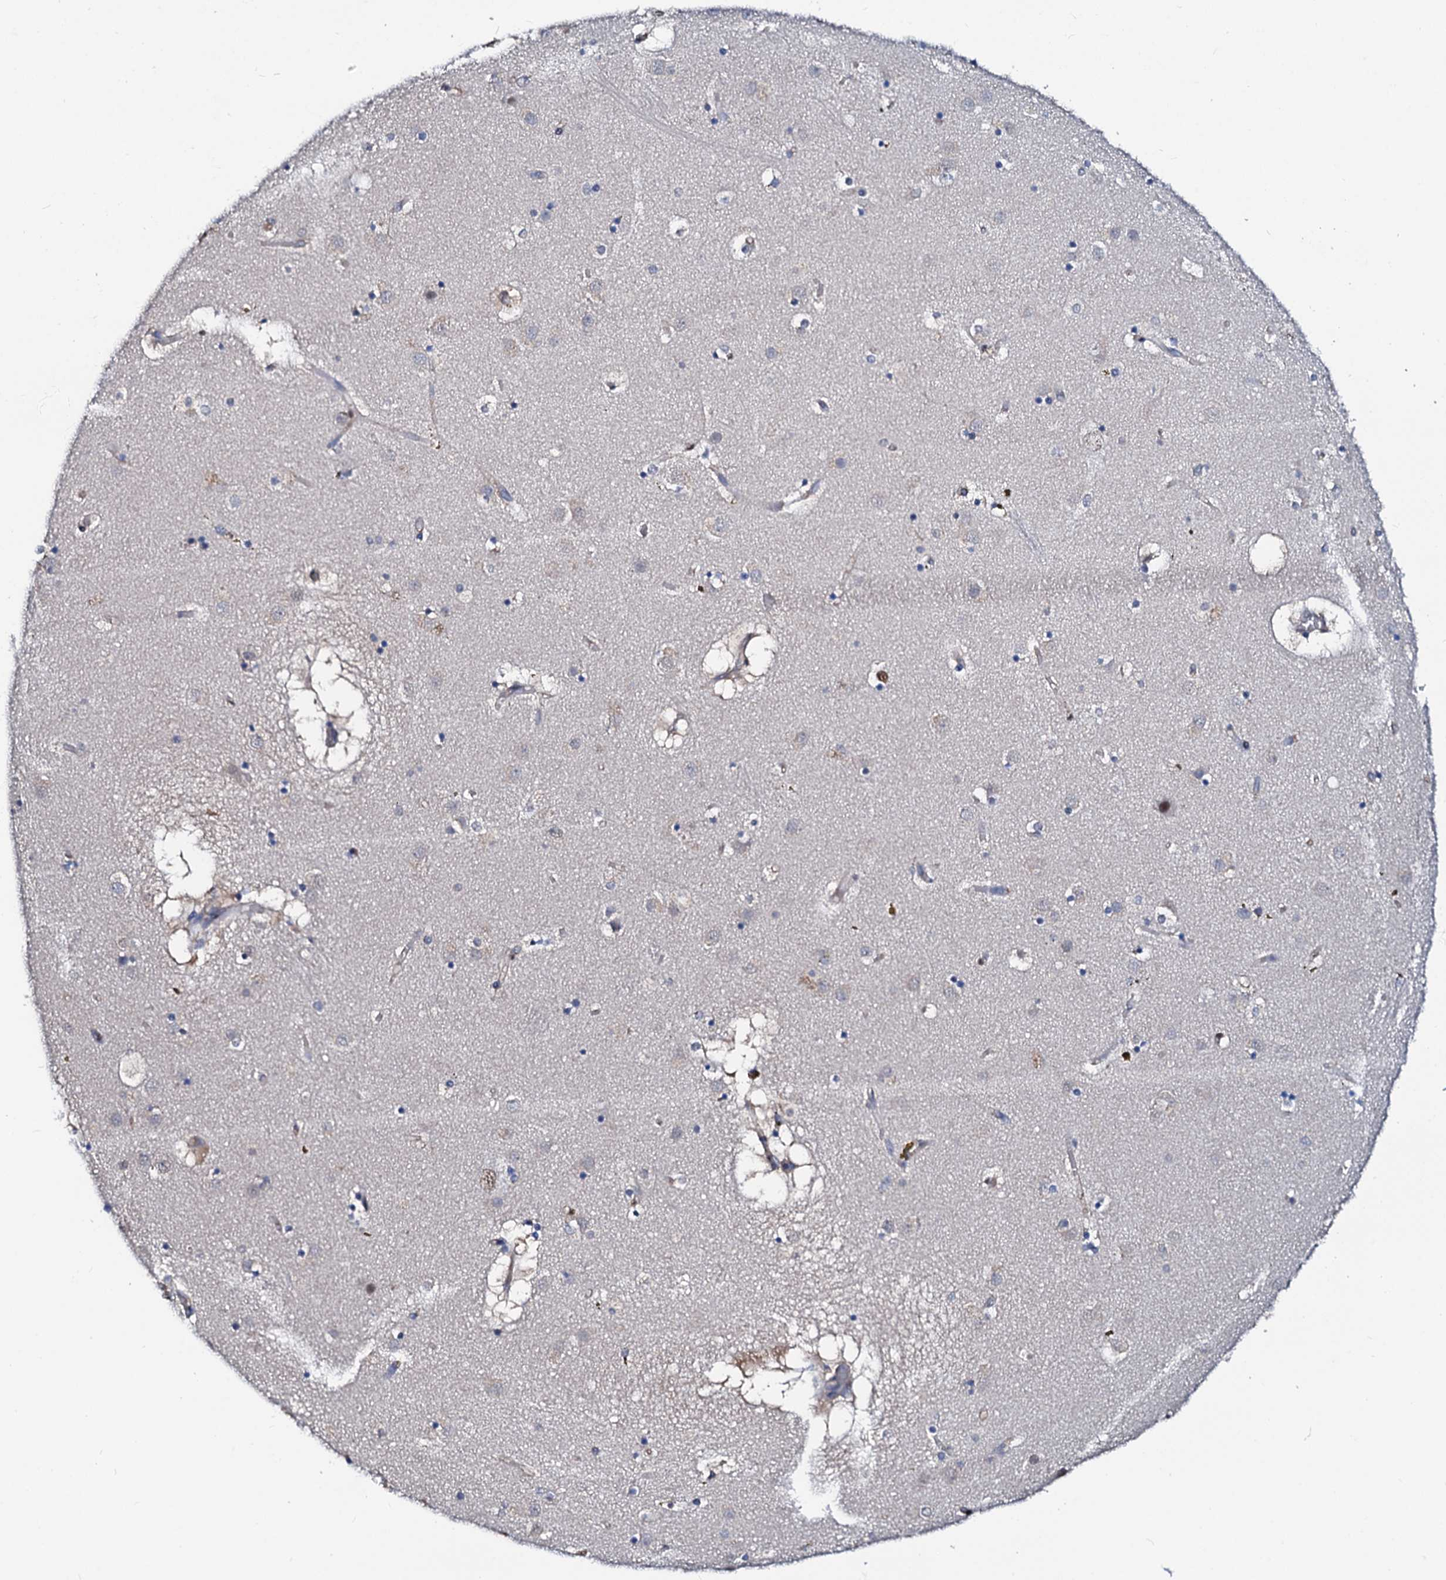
{"staining": {"intensity": "negative", "quantity": "none", "location": "none"}, "tissue": "caudate", "cell_type": "Glial cells", "image_type": "normal", "snomed": [{"axis": "morphology", "description": "Normal tissue, NOS"}, {"axis": "topography", "description": "Lateral ventricle wall"}], "caption": "Immunohistochemistry (IHC) of unremarkable human caudate reveals no staining in glial cells.", "gene": "CSN2", "patient": {"sex": "male", "age": 70}}